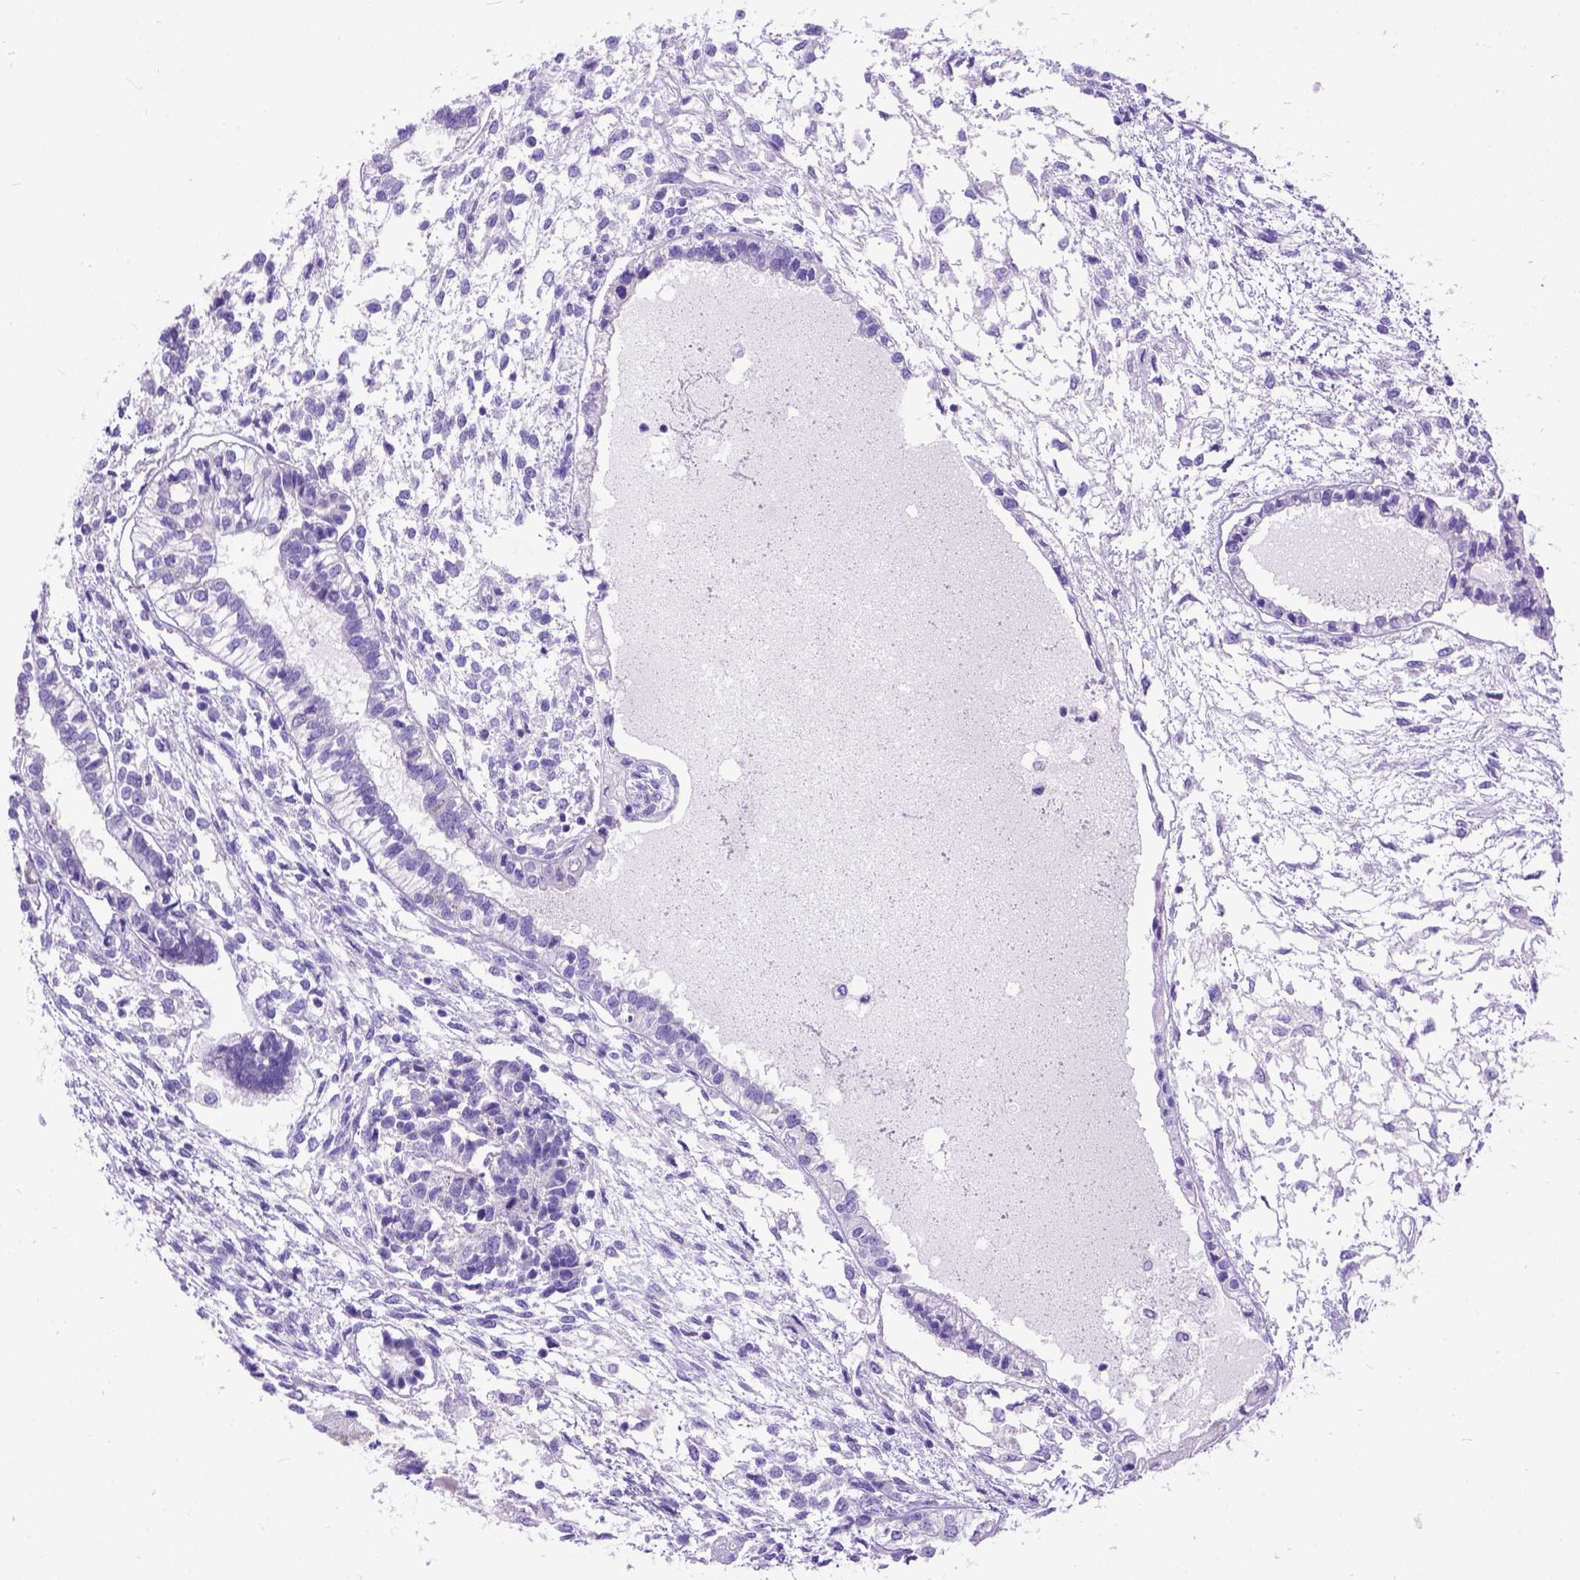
{"staining": {"intensity": "negative", "quantity": "none", "location": "none"}, "tissue": "testis cancer", "cell_type": "Tumor cells", "image_type": "cancer", "snomed": [{"axis": "morphology", "description": "Carcinoma, Embryonal, NOS"}, {"axis": "topography", "description": "Testis"}], "caption": "A histopathology image of human embryonal carcinoma (testis) is negative for staining in tumor cells.", "gene": "CFAP54", "patient": {"sex": "male", "age": 37}}